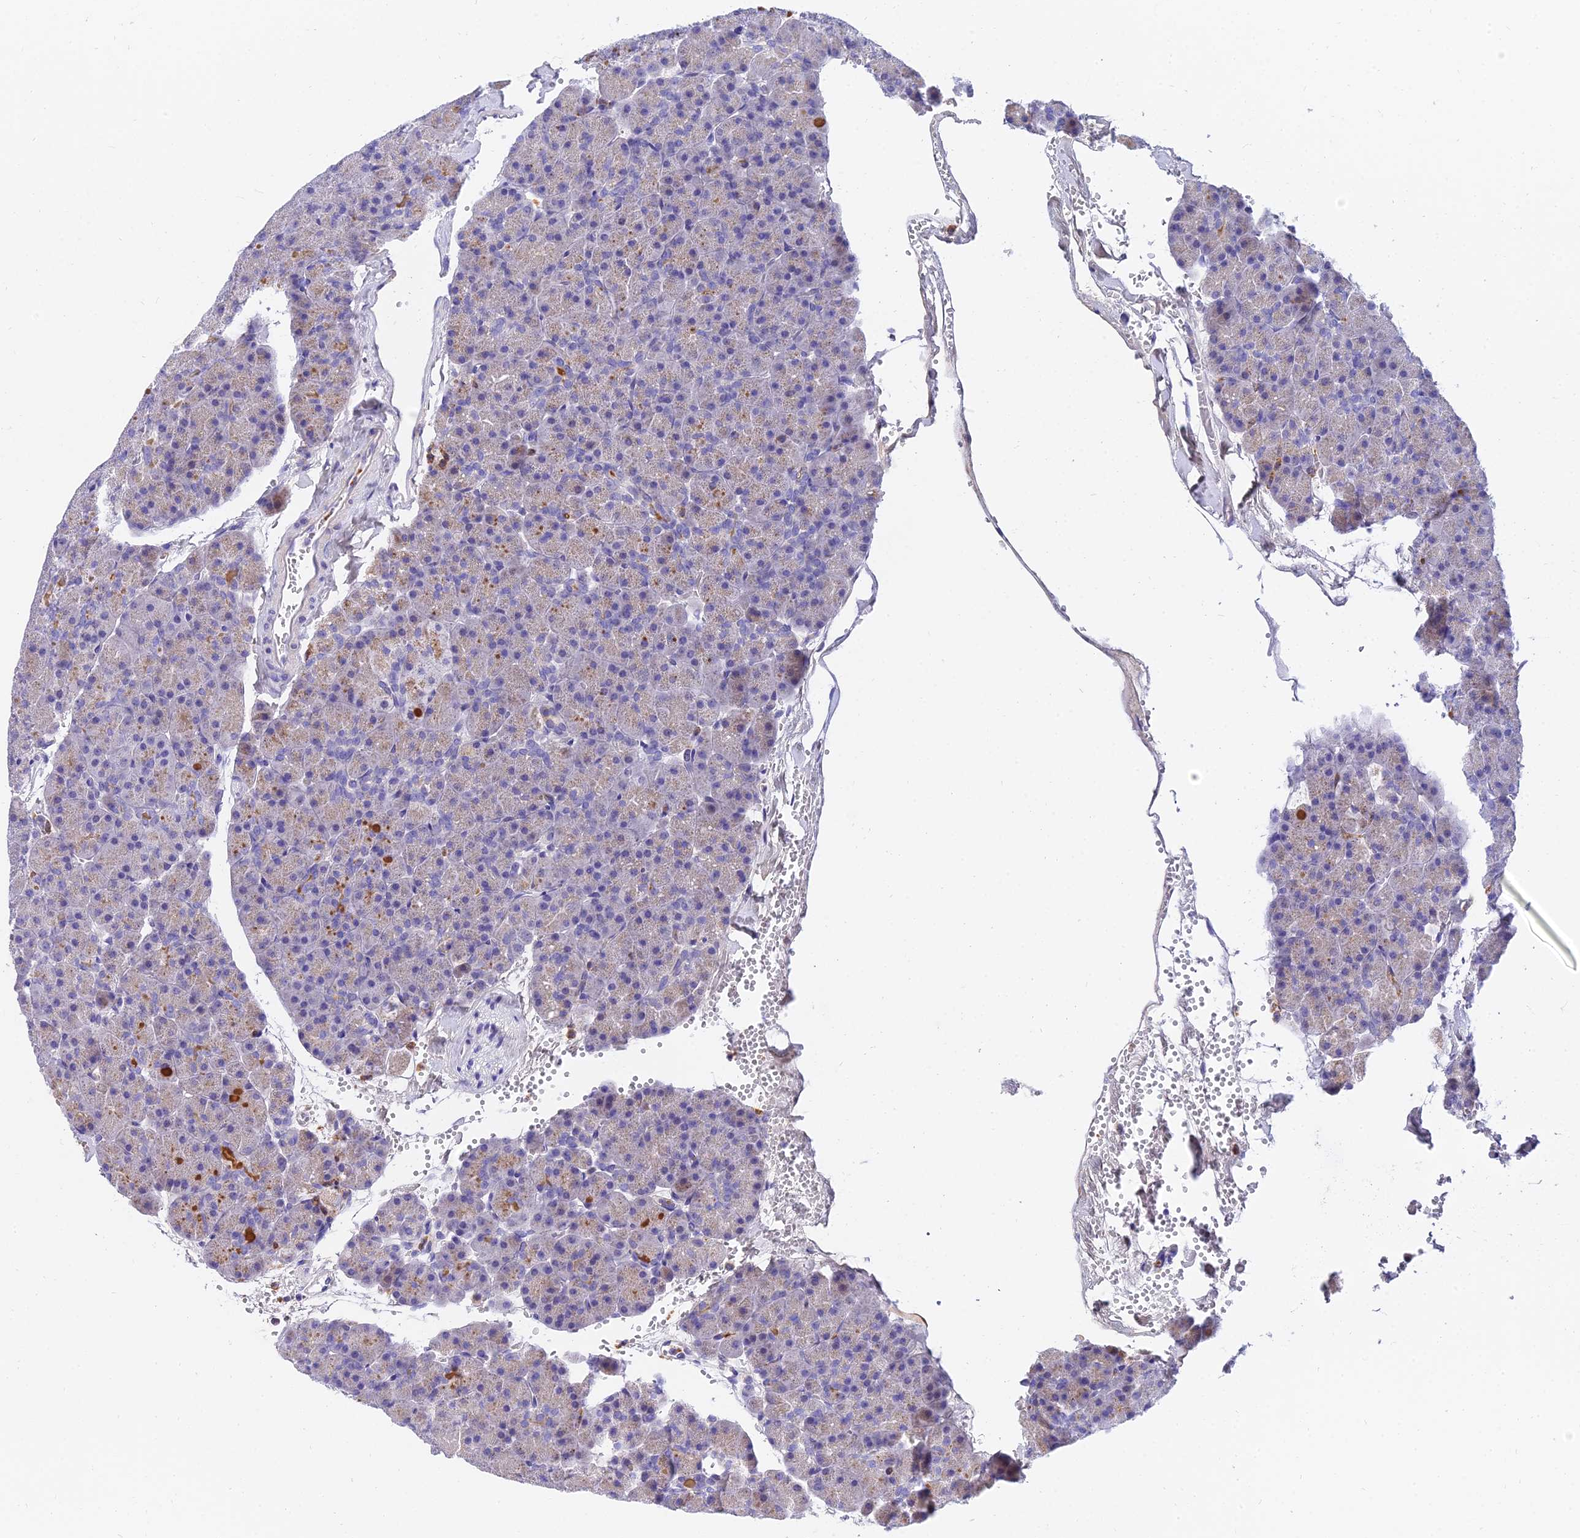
{"staining": {"intensity": "moderate", "quantity": "<25%", "location": "cytoplasmic/membranous"}, "tissue": "pancreas", "cell_type": "Exocrine glandular cells", "image_type": "normal", "snomed": [{"axis": "morphology", "description": "Normal tissue, NOS"}, {"axis": "topography", "description": "Pancreas"}], "caption": "Moderate cytoplasmic/membranous protein staining is identified in approximately <25% of exocrine glandular cells in pancreas.", "gene": "VWC2L", "patient": {"sex": "male", "age": 36}}